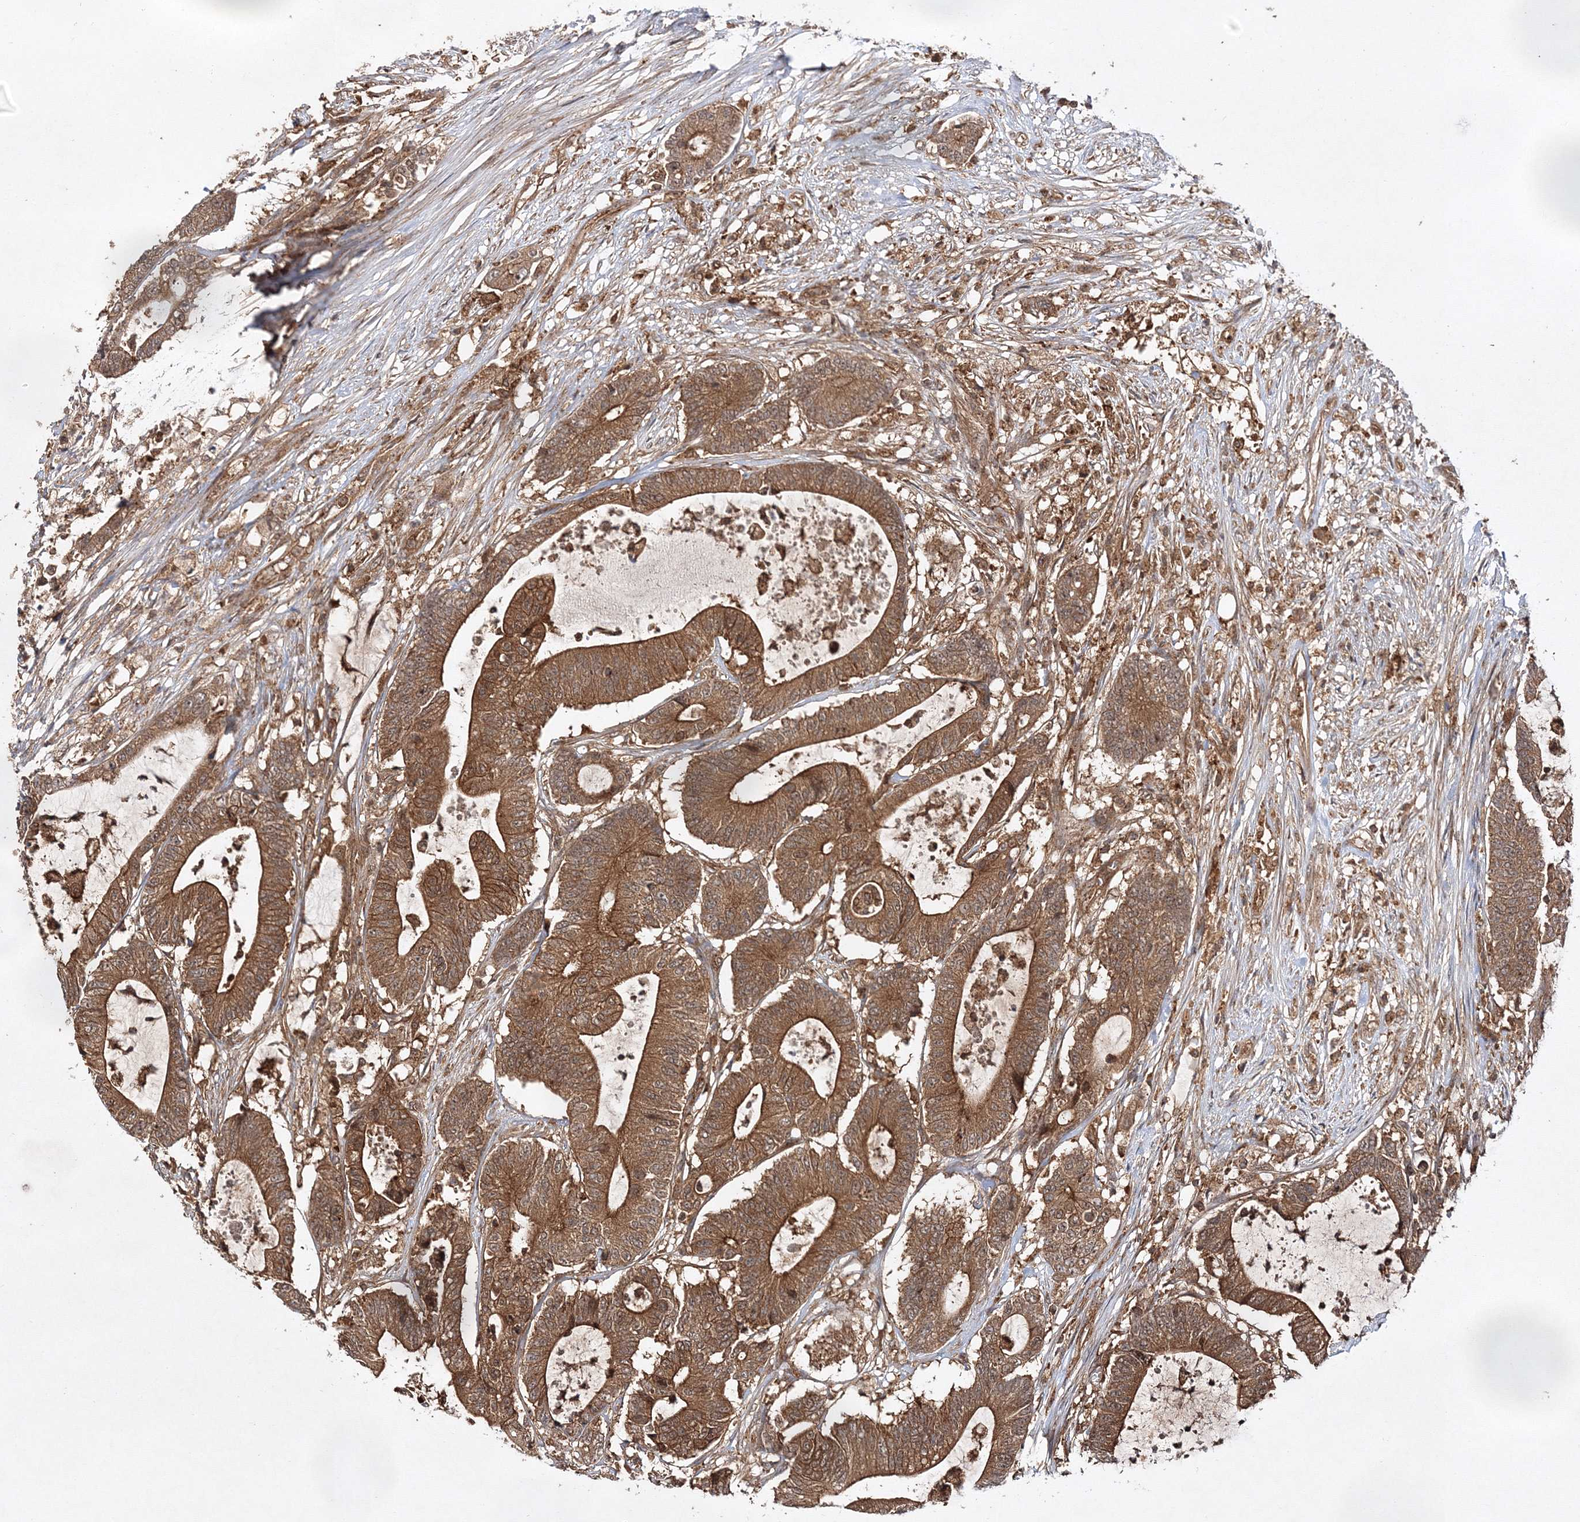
{"staining": {"intensity": "moderate", "quantity": ">75%", "location": "cytoplasmic/membranous"}, "tissue": "colorectal cancer", "cell_type": "Tumor cells", "image_type": "cancer", "snomed": [{"axis": "morphology", "description": "Adenocarcinoma, NOS"}, {"axis": "topography", "description": "Colon"}], "caption": "Immunohistochemistry (IHC) micrograph of colorectal adenocarcinoma stained for a protein (brown), which reveals medium levels of moderate cytoplasmic/membranous expression in approximately >75% of tumor cells.", "gene": "WDR37", "patient": {"sex": "female", "age": 84}}